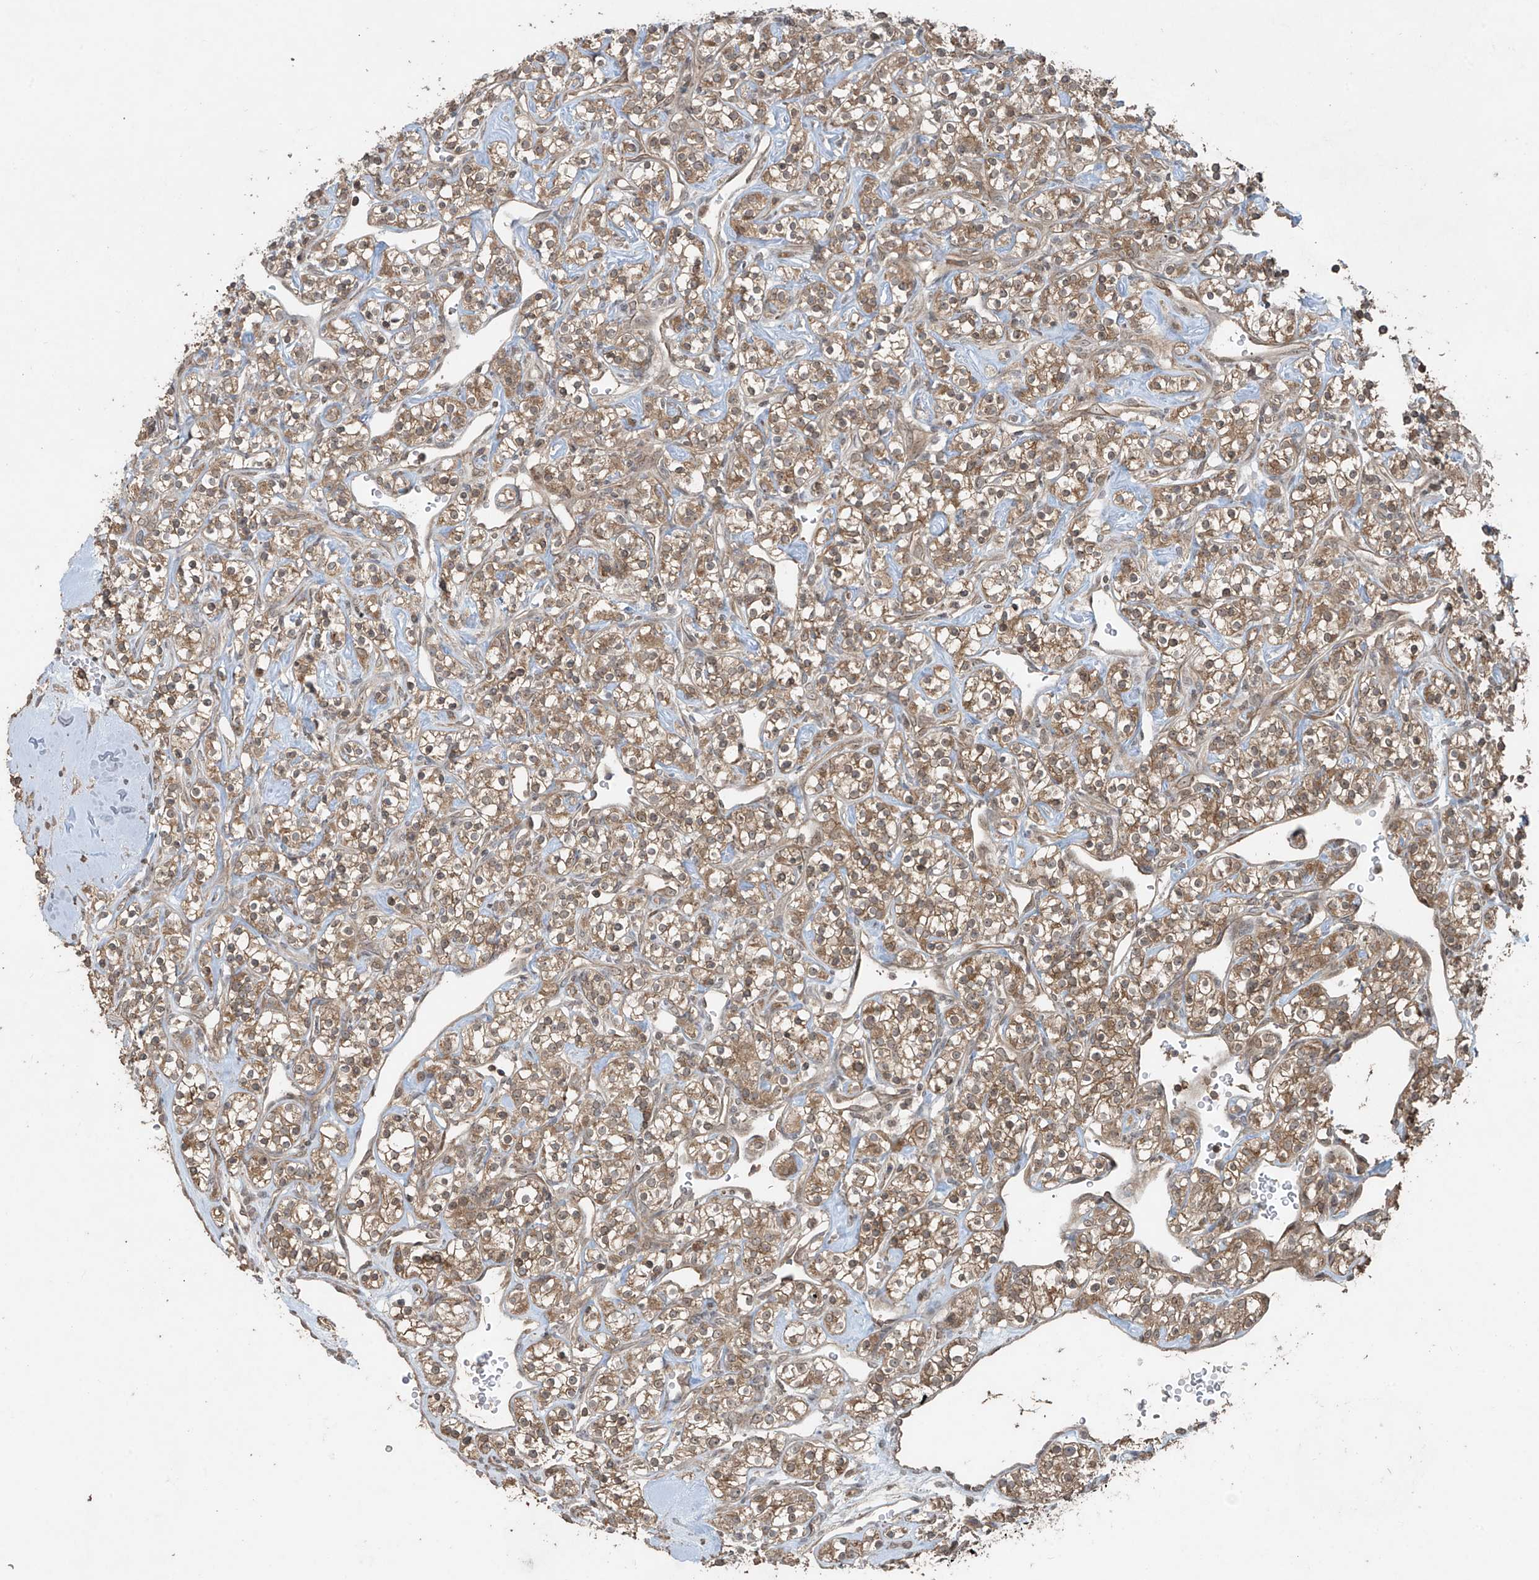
{"staining": {"intensity": "moderate", "quantity": ">75%", "location": "cytoplasmic/membranous"}, "tissue": "renal cancer", "cell_type": "Tumor cells", "image_type": "cancer", "snomed": [{"axis": "morphology", "description": "Adenocarcinoma, NOS"}, {"axis": "topography", "description": "Kidney"}], "caption": "Tumor cells show moderate cytoplasmic/membranous positivity in approximately >75% of cells in renal cancer (adenocarcinoma). (IHC, brightfield microscopy, high magnification).", "gene": "PGPEP1", "patient": {"sex": "male", "age": 77}}